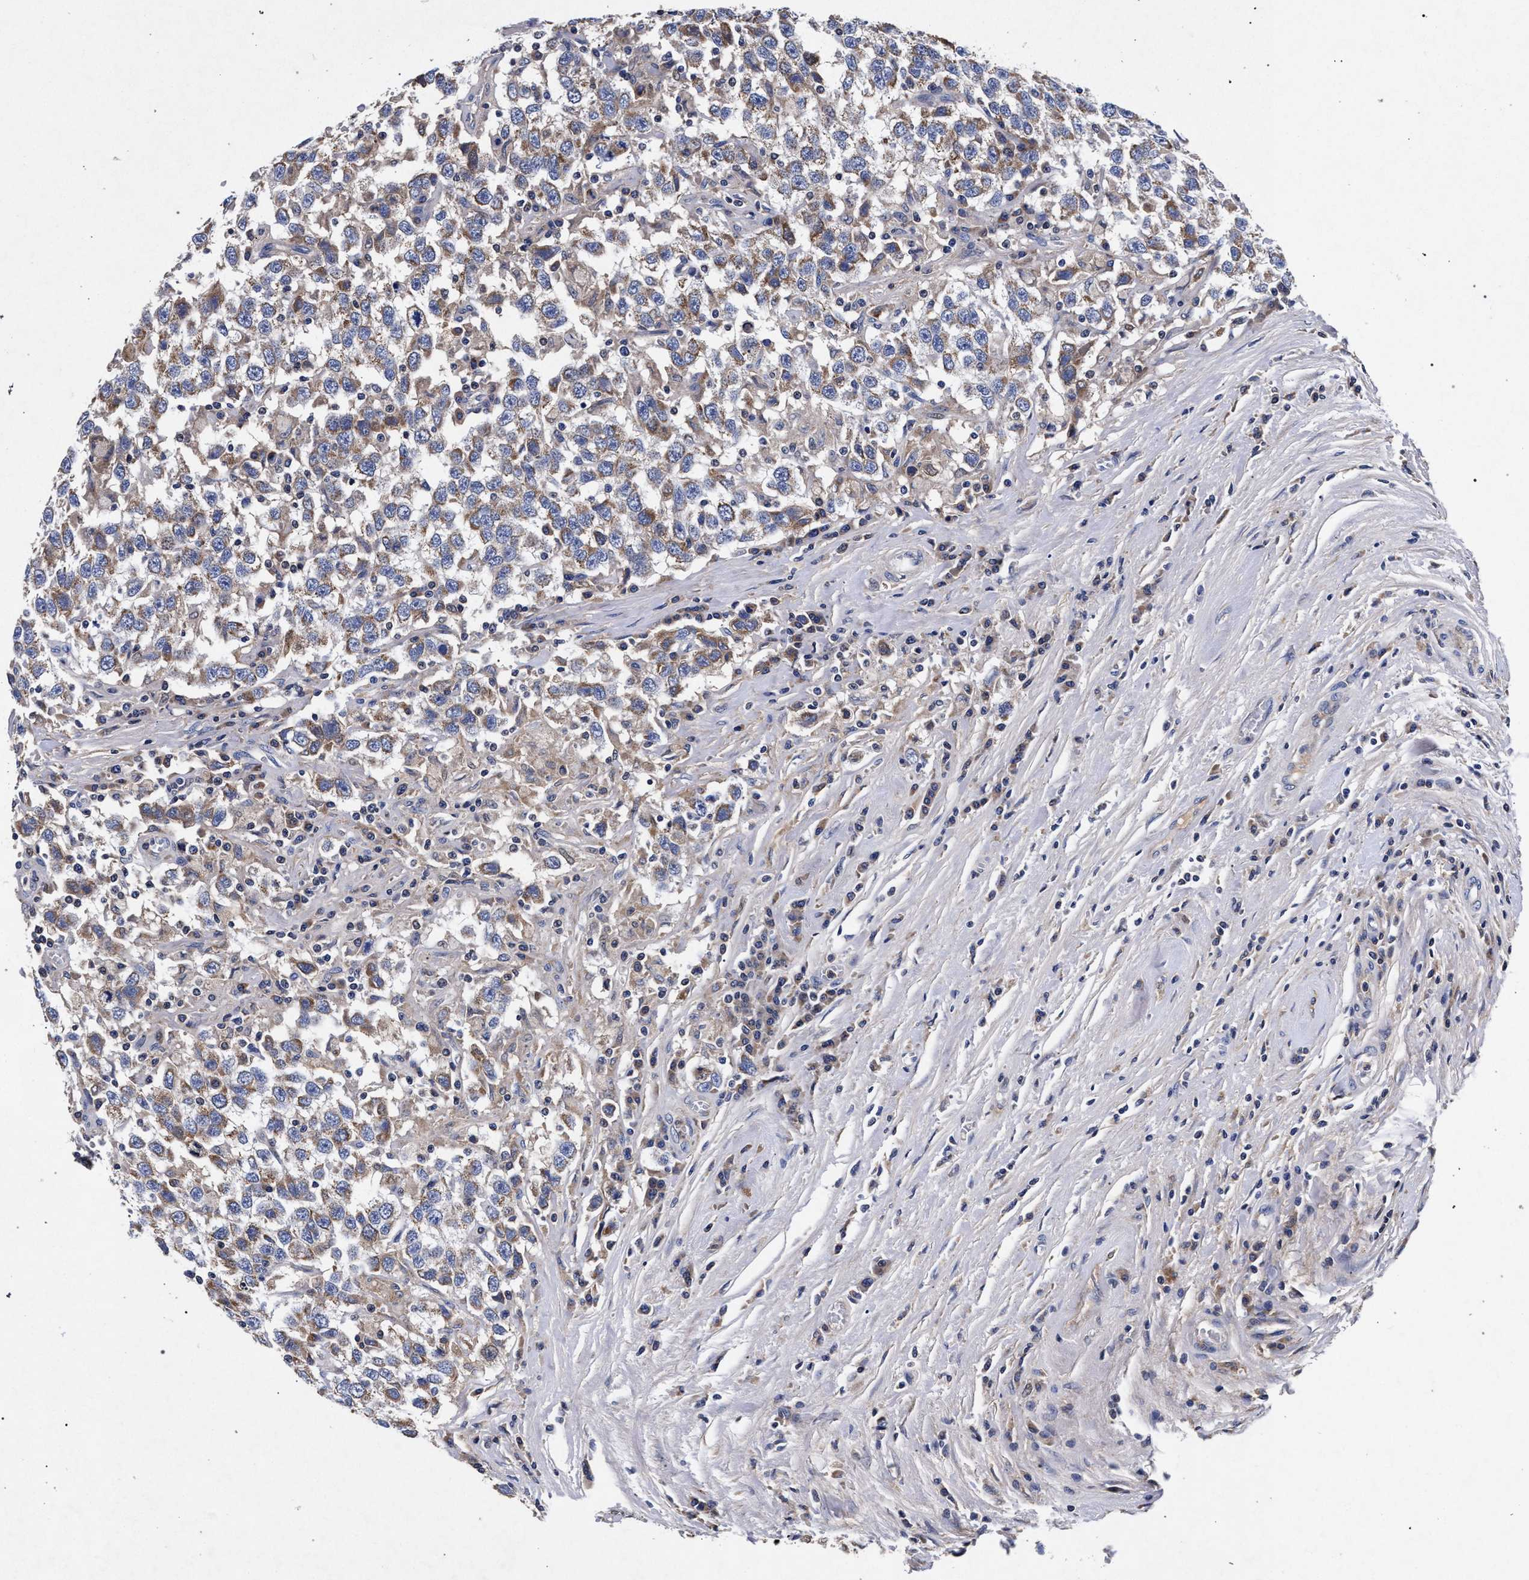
{"staining": {"intensity": "weak", "quantity": ">75%", "location": "cytoplasmic/membranous"}, "tissue": "testis cancer", "cell_type": "Tumor cells", "image_type": "cancer", "snomed": [{"axis": "morphology", "description": "Seminoma, NOS"}, {"axis": "topography", "description": "Testis"}], "caption": "The immunohistochemical stain highlights weak cytoplasmic/membranous positivity in tumor cells of testis seminoma tissue.", "gene": "HSD17B14", "patient": {"sex": "male", "age": 41}}